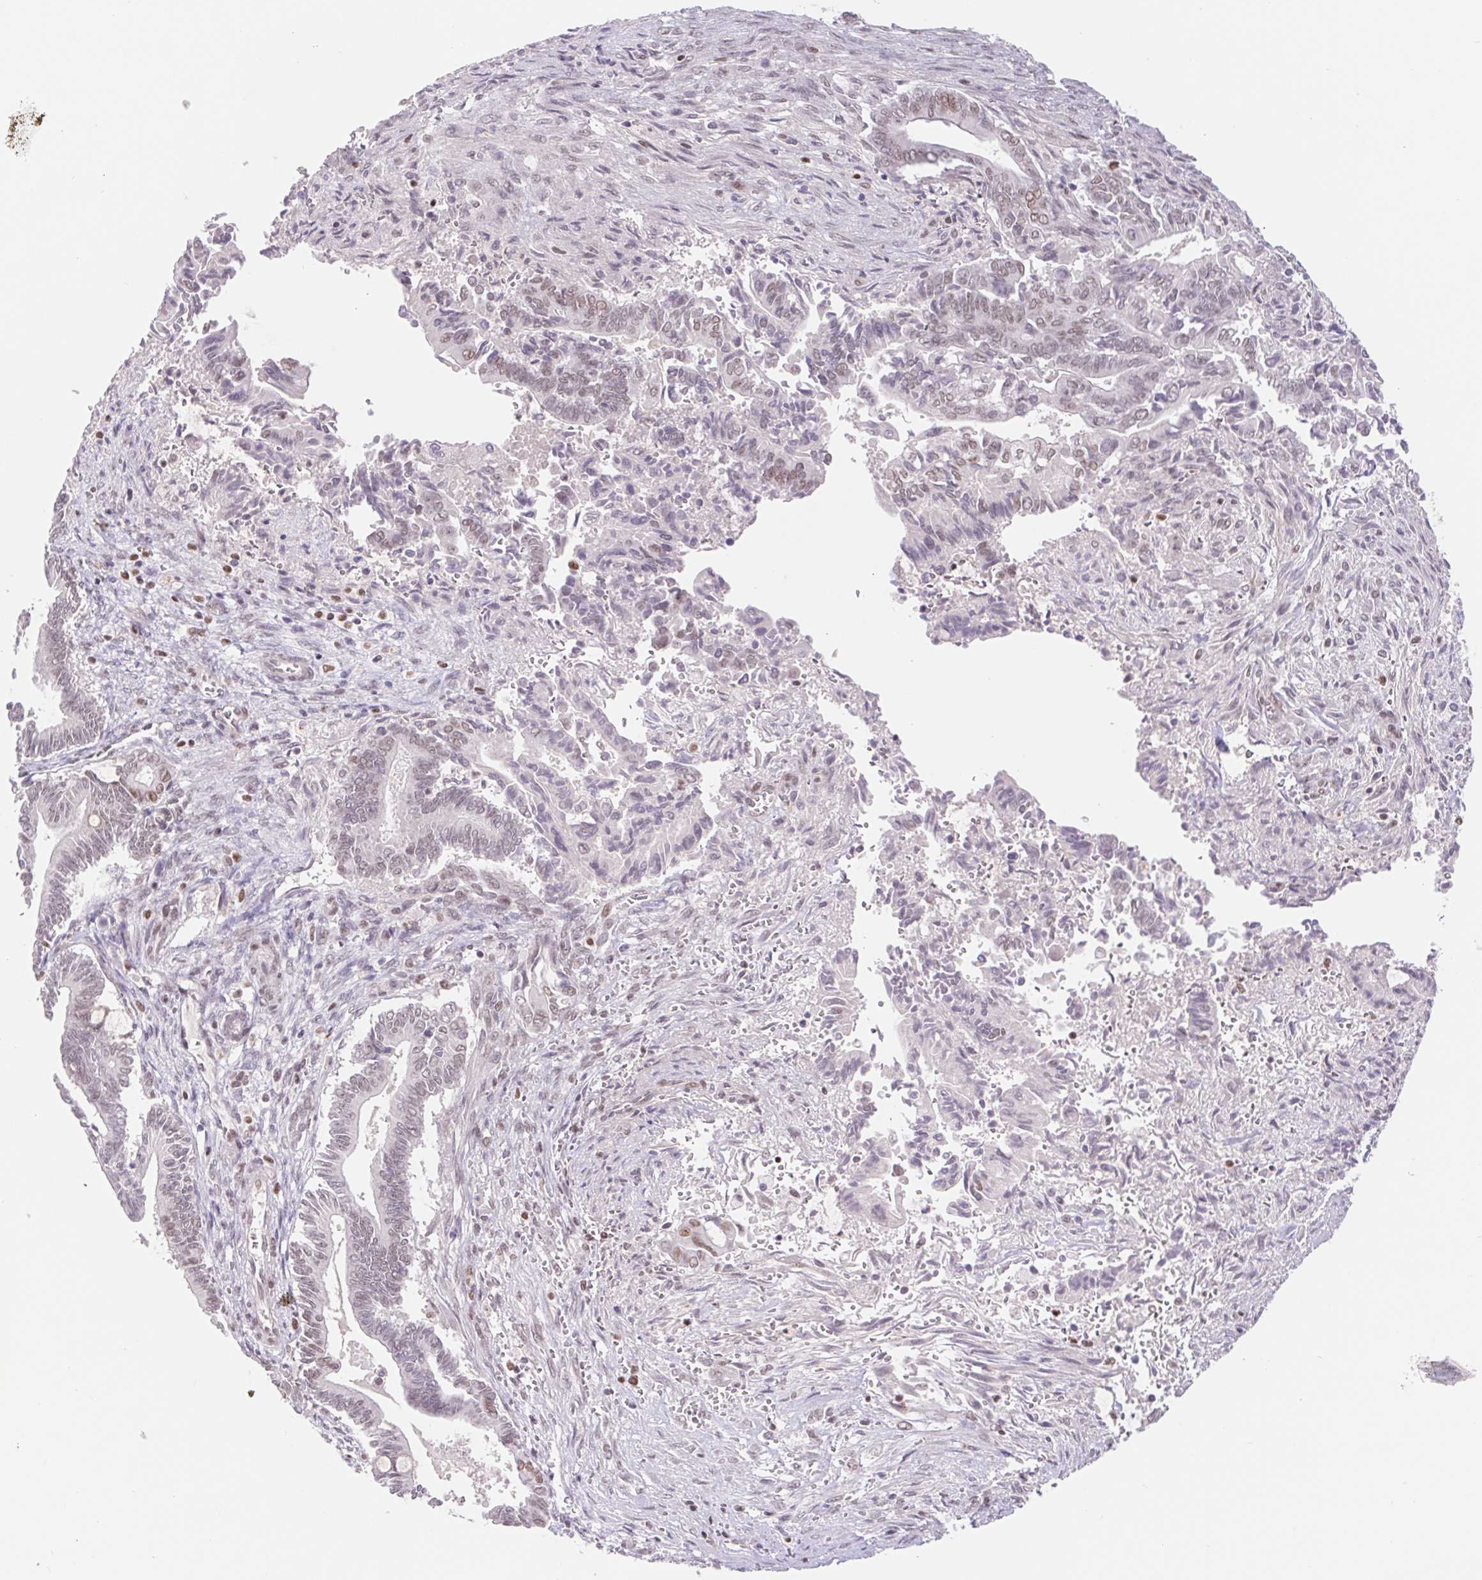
{"staining": {"intensity": "weak", "quantity": "25%-75%", "location": "nuclear"}, "tissue": "pancreatic cancer", "cell_type": "Tumor cells", "image_type": "cancer", "snomed": [{"axis": "morphology", "description": "Adenocarcinoma, NOS"}, {"axis": "topography", "description": "Pancreas"}], "caption": "IHC micrograph of human pancreatic cancer stained for a protein (brown), which demonstrates low levels of weak nuclear expression in about 25%-75% of tumor cells.", "gene": "TRERF1", "patient": {"sex": "male", "age": 68}}